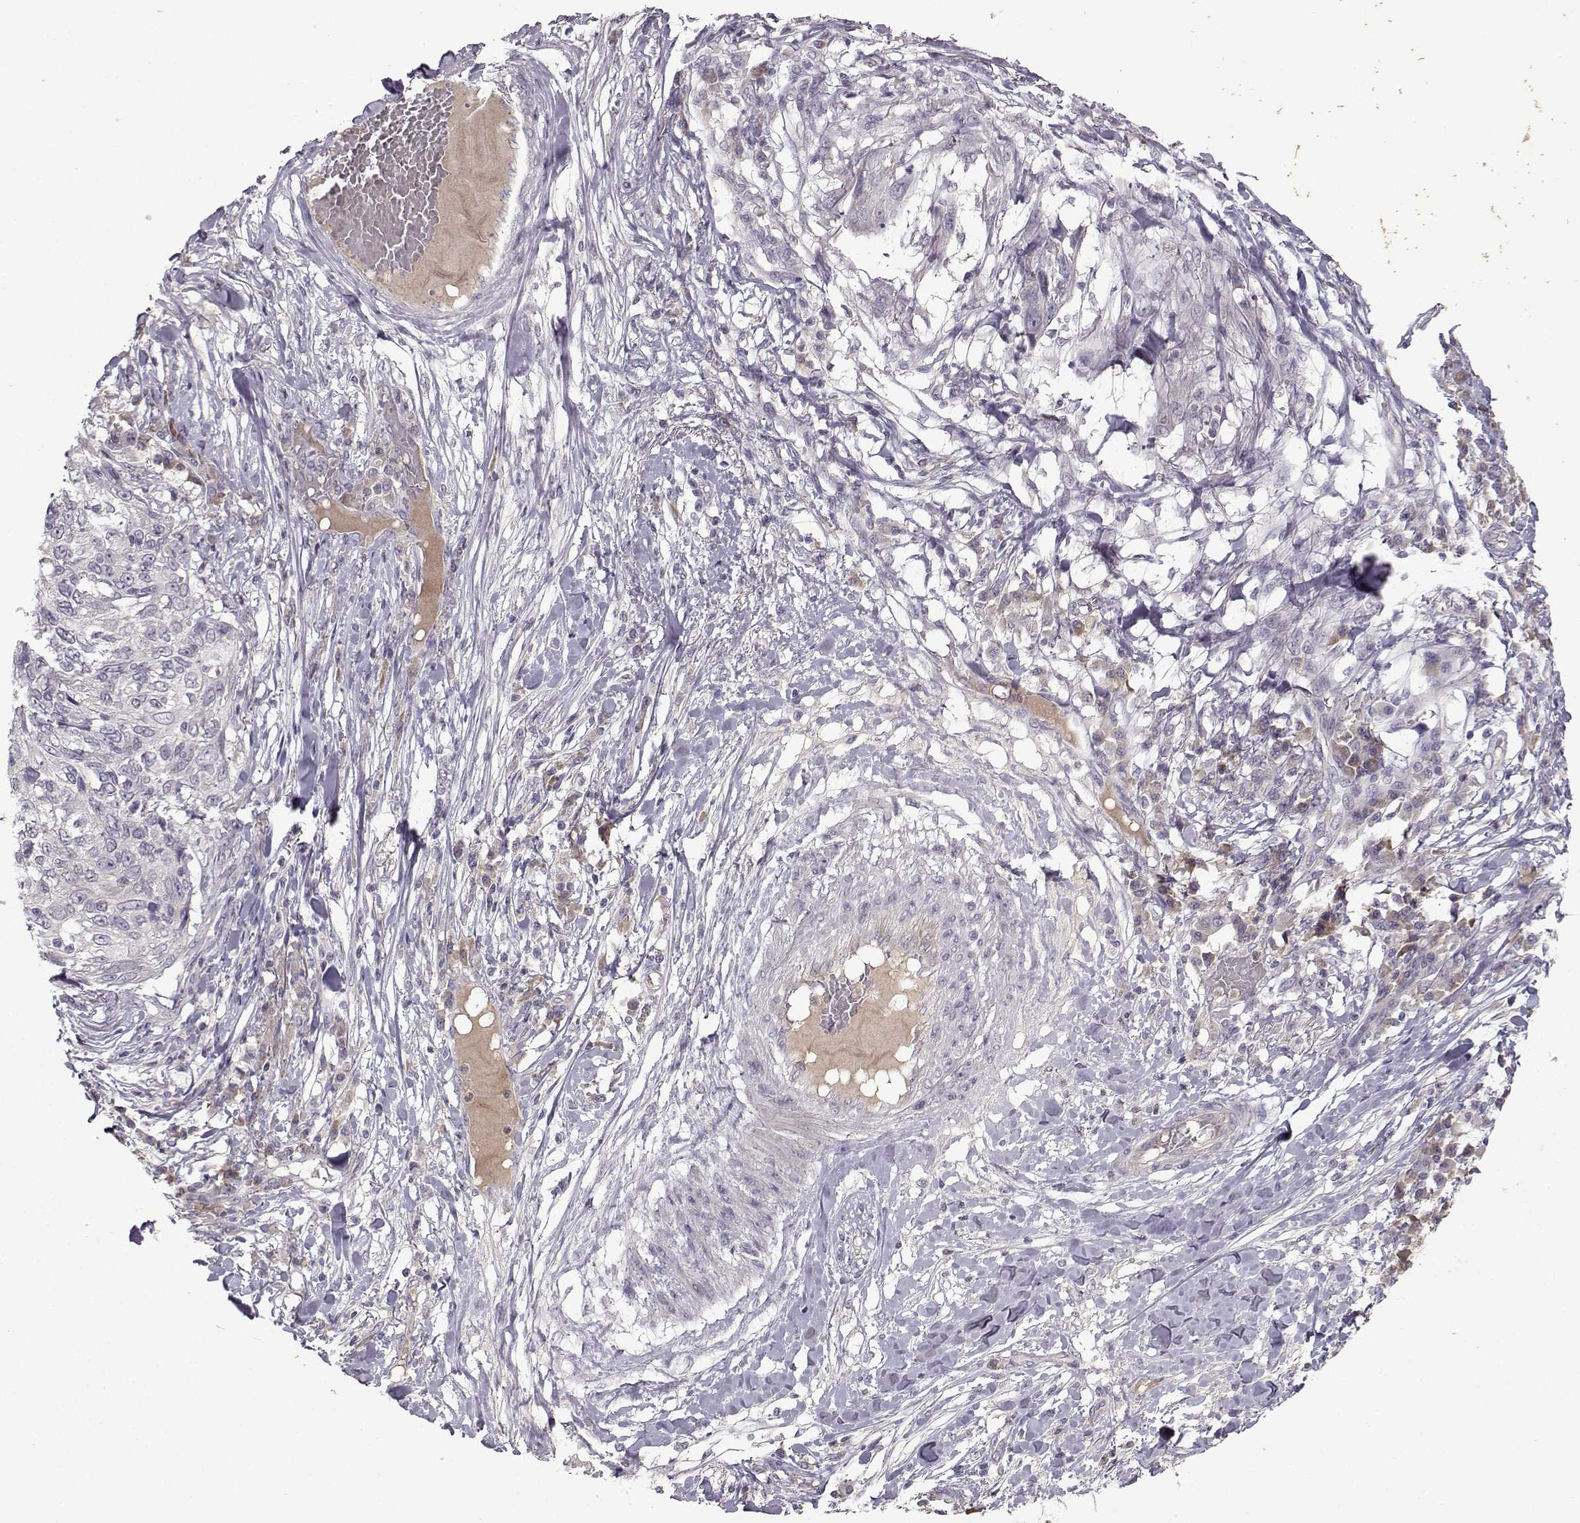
{"staining": {"intensity": "negative", "quantity": "none", "location": "none"}, "tissue": "skin cancer", "cell_type": "Tumor cells", "image_type": "cancer", "snomed": [{"axis": "morphology", "description": "Squamous cell carcinoma, NOS"}, {"axis": "topography", "description": "Skin"}], "caption": "This is a photomicrograph of IHC staining of squamous cell carcinoma (skin), which shows no positivity in tumor cells.", "gene": "OPRD1", "patient": {"sex": "male", "age": 92}}